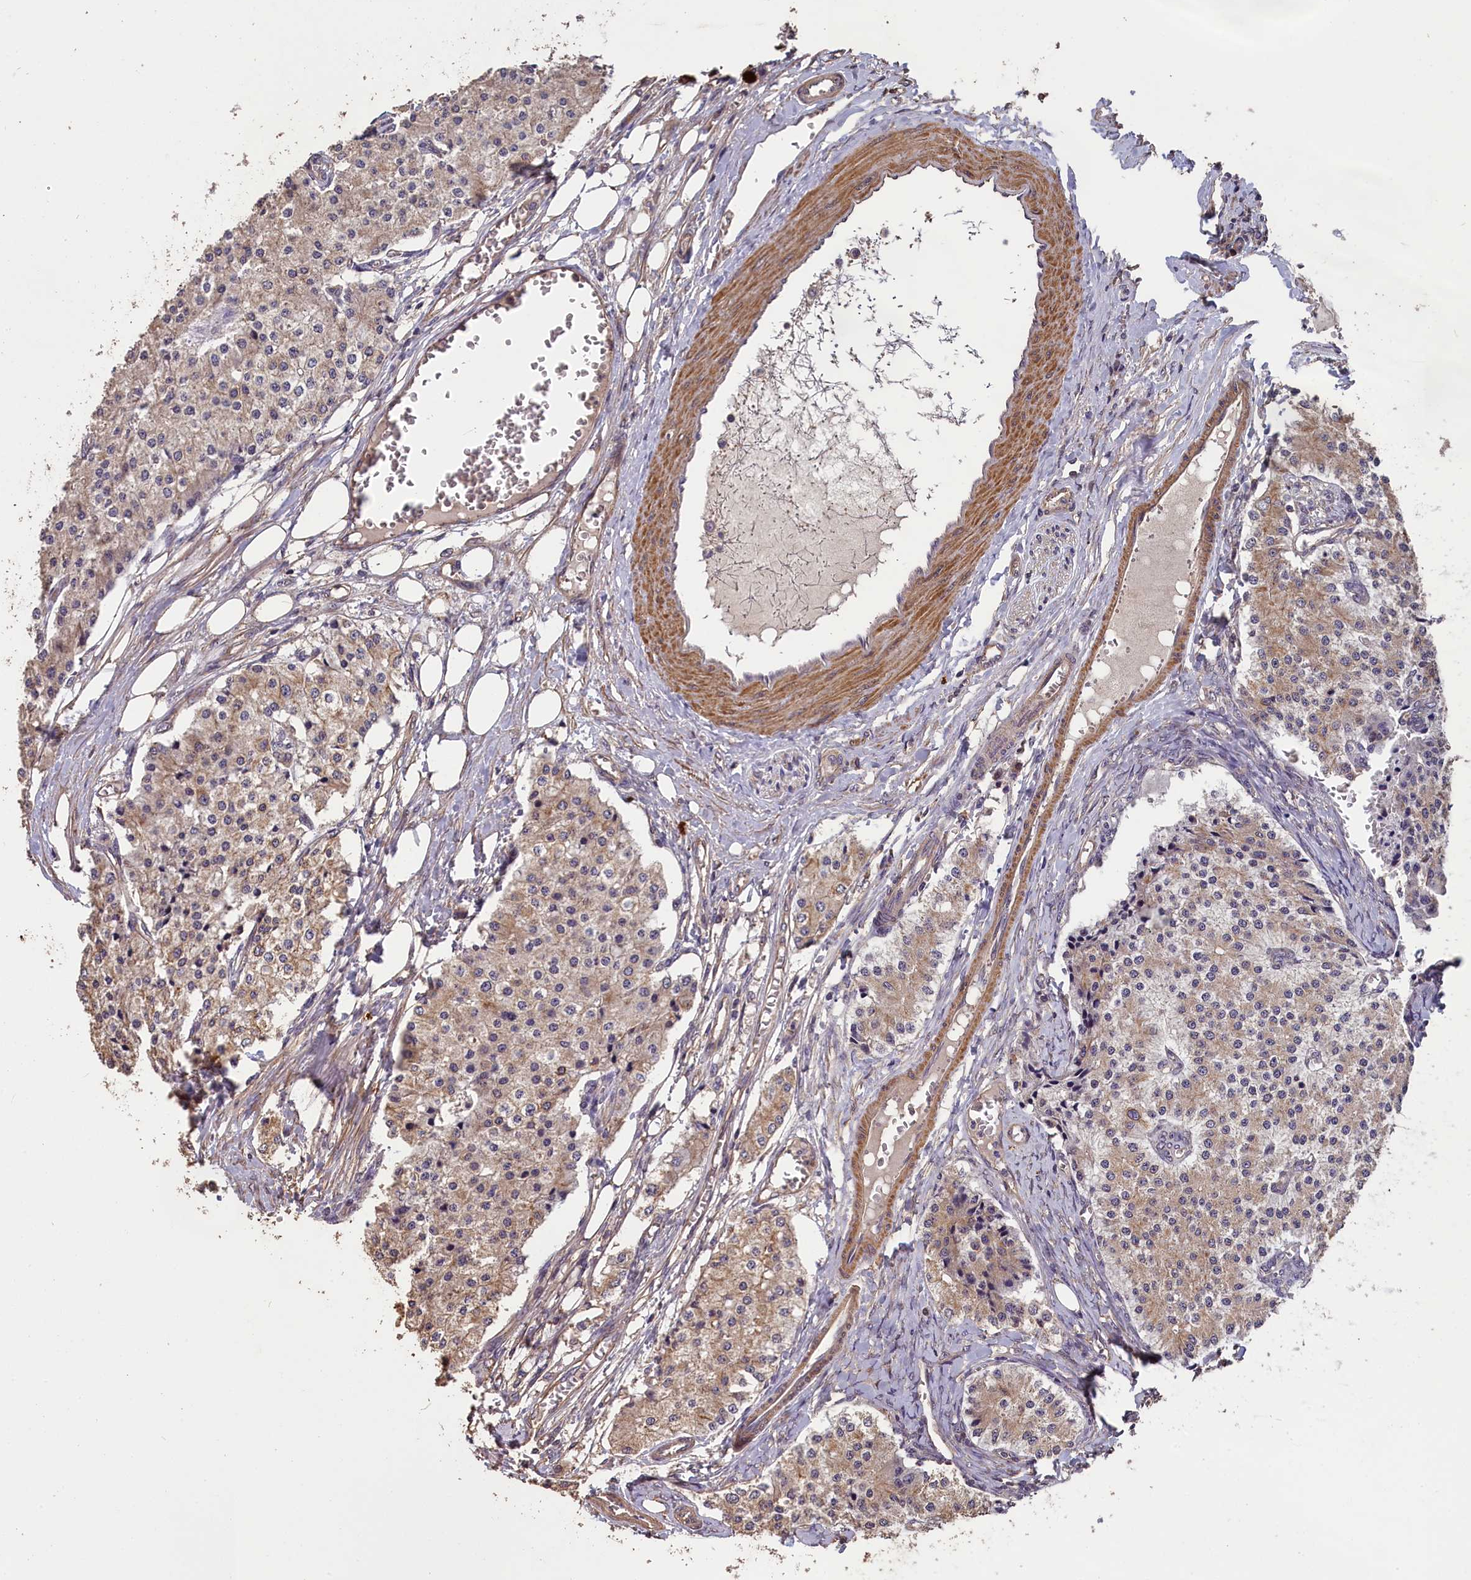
{"staining": {"intensity": "weak", "quantity": "25%-75%", "location": "cytoplasmic/membranous"}, "tissue": "carcinoid", "cell_type": "Tumor cells", "image_type": "cancer", "snomed": [{"axis": "morphology", "description": "Carcinoid, malignant, NOS"}, {"axis": "topography", "description": "Colon"}], "caption": "Carcinoid was stained to show a protein in brown. There is low levels of weak cytoplasmic/membranous expression in approximately 25%-75% of tumor cells. The protein is shown in brown color, while the nuclei are stained blue.", "gene": "CHD9", "patient": {"sex": "female", "age": 52}}